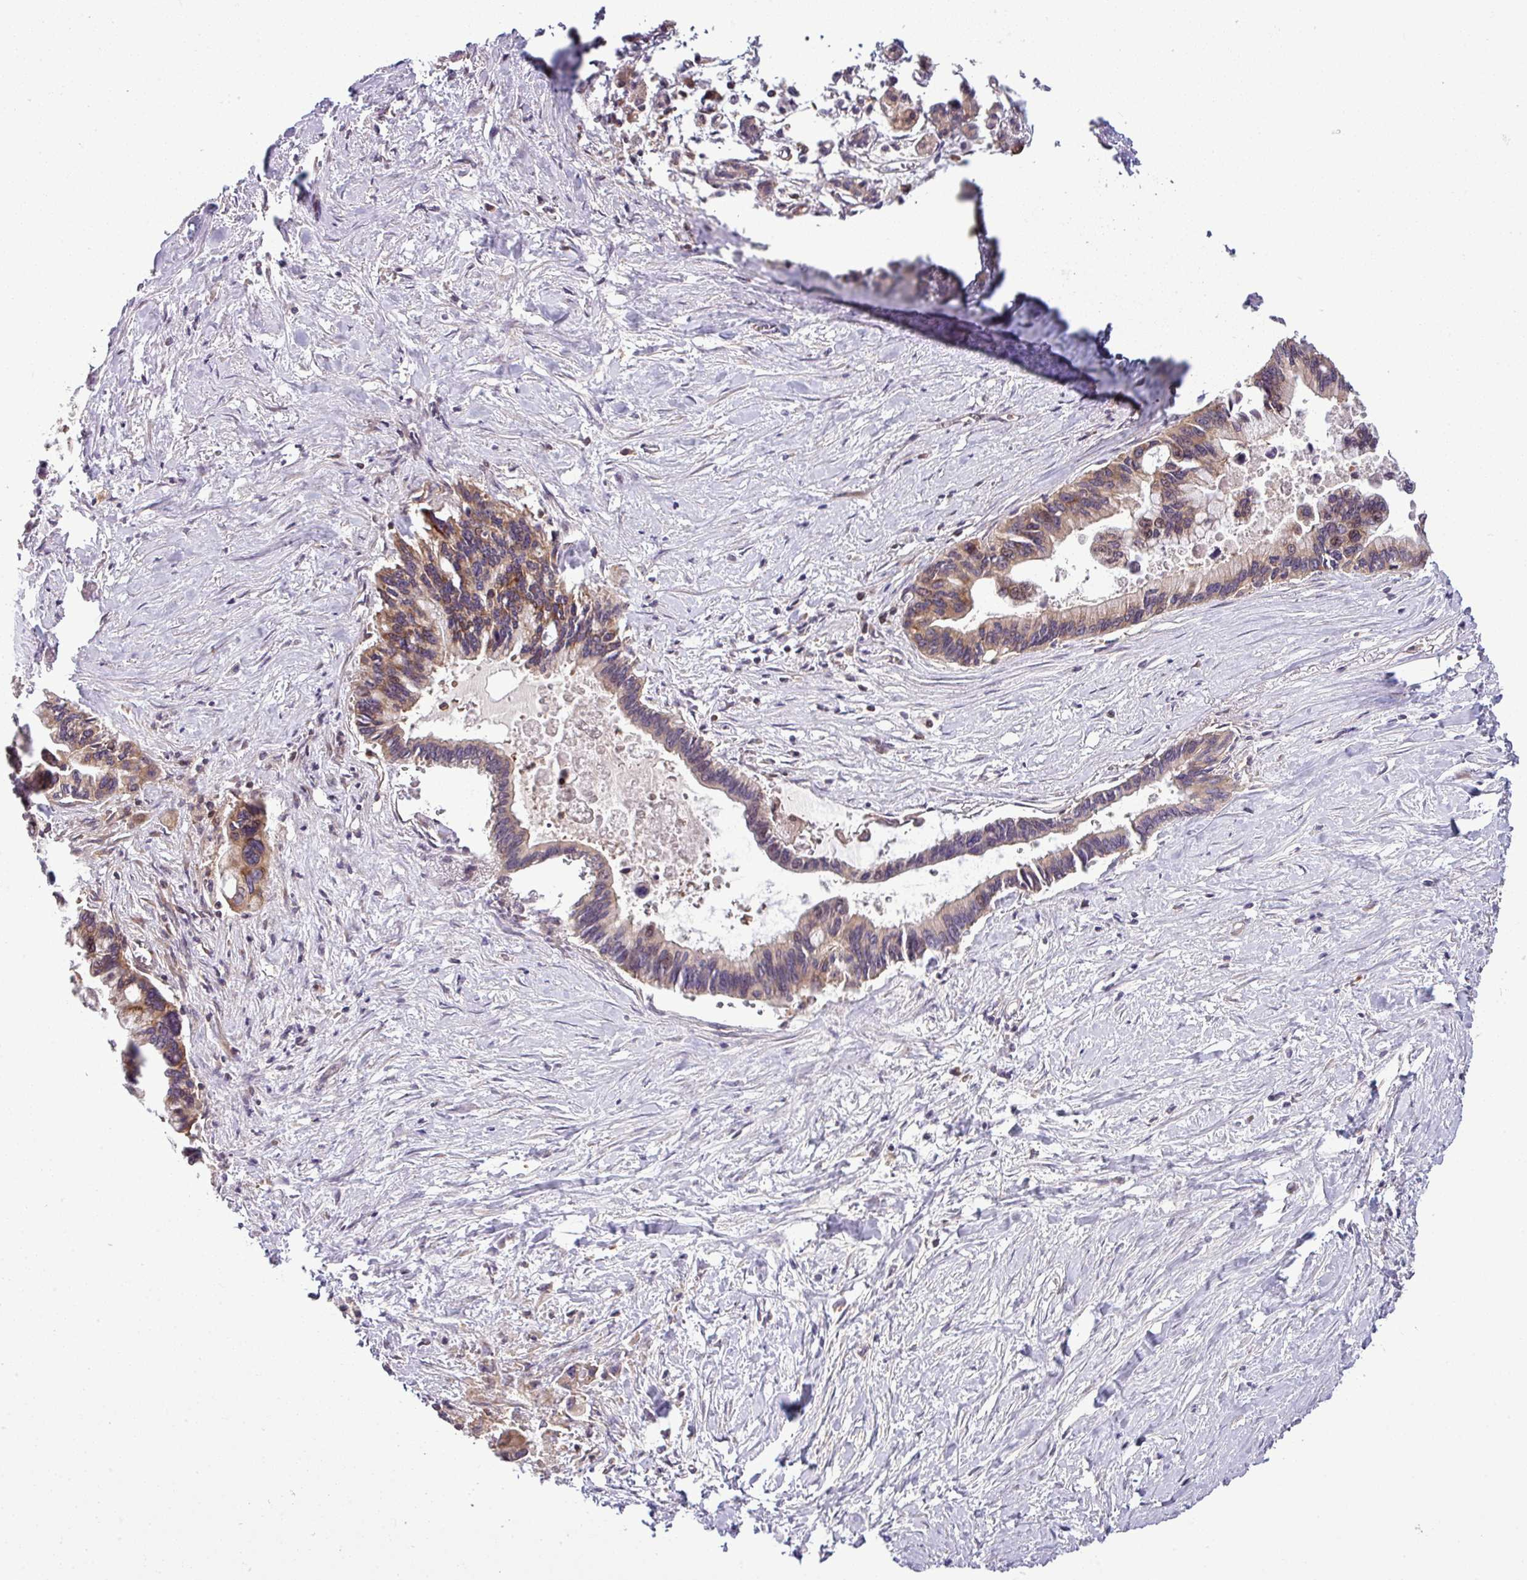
{"staining": {"intensity": "moderate", "quantity": "25%-75%", "location": "cytoplasmic/membranous"}, "tissue": "pancreatic cancer", "cell_type": "Tumor cells", "image_type": "cancer", "snomed": [{"axis": "morphology", "description": "Adenocarcinoma, NOS"}, {"axis": "topography", "description": "Pancreas"}], "caption": "Brown immunohistochemical staining in adenocarcinoma (pancreatic) reveals moderate cytoplasmic/membranous positivity in approximately 25%-75% of tumor cells.", "gene": "LRRC74B", "patient": {"sex": "female", "age": 83}}